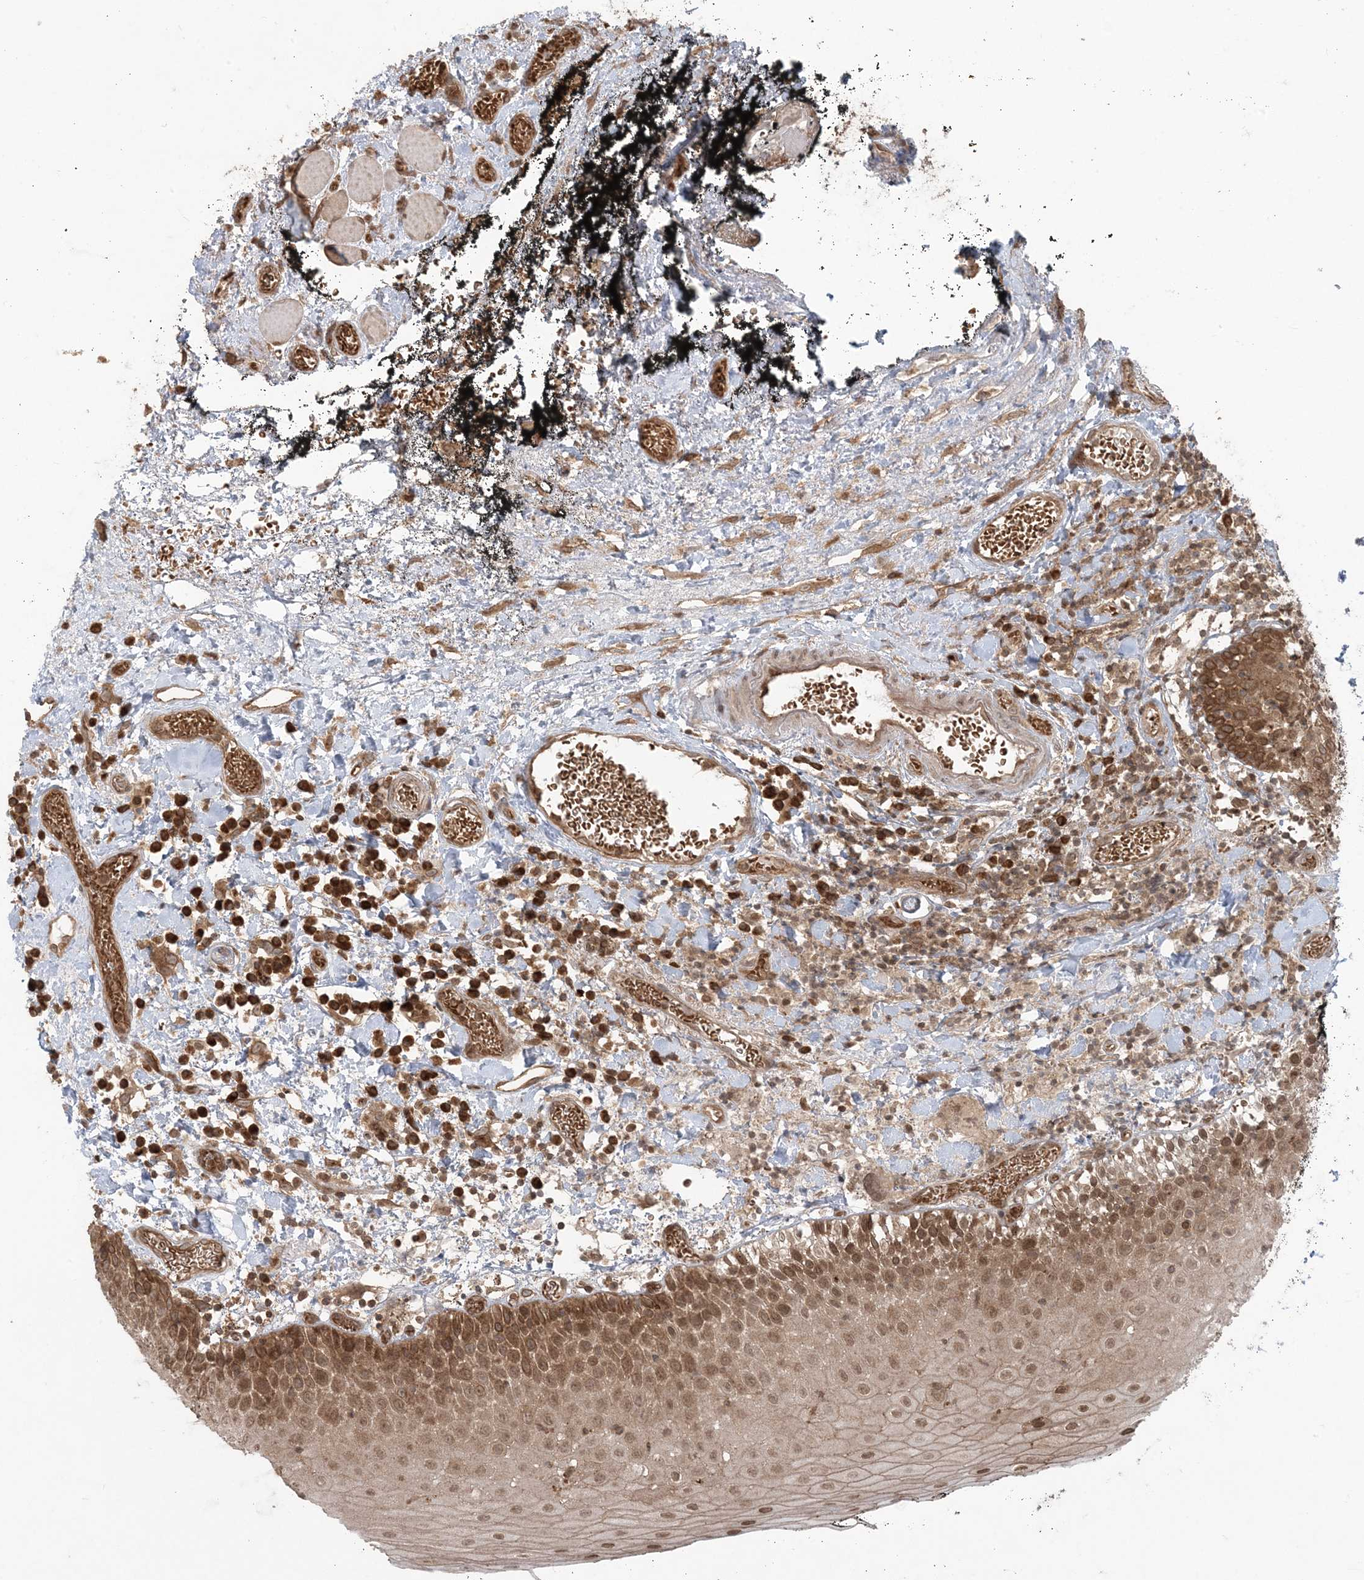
{"staining": {"intensity": "moderate", "quantity": ">75%", "location": "cytoplasmic/membranous,nuclear"}, "tissue": "oral mucosa", "cell_type": "Squamous epithelial cells", "image_type": "normal", "snomed": [{"axis": "morphology", "description": "Normal tissue, NOS"}, {"axis": "topography", "description": "Oral tissue"}], "caption": "High-magnification brightfield microscopy of unremarkable oral mucosa stained with DAB (3,3'-diaminobenzidine) (brown) and counterstained with hematoxylin (blue). squamous epithelial cells exhibit moderate cytoplasmic/membranous,nuclear expression is appreciated in approximately>75% of cells. (brown staining indicates protein expression, while blue staining denotes nuclei).", "gene": "DDX19B", "patient": {"sex": "male", "age": 74}}